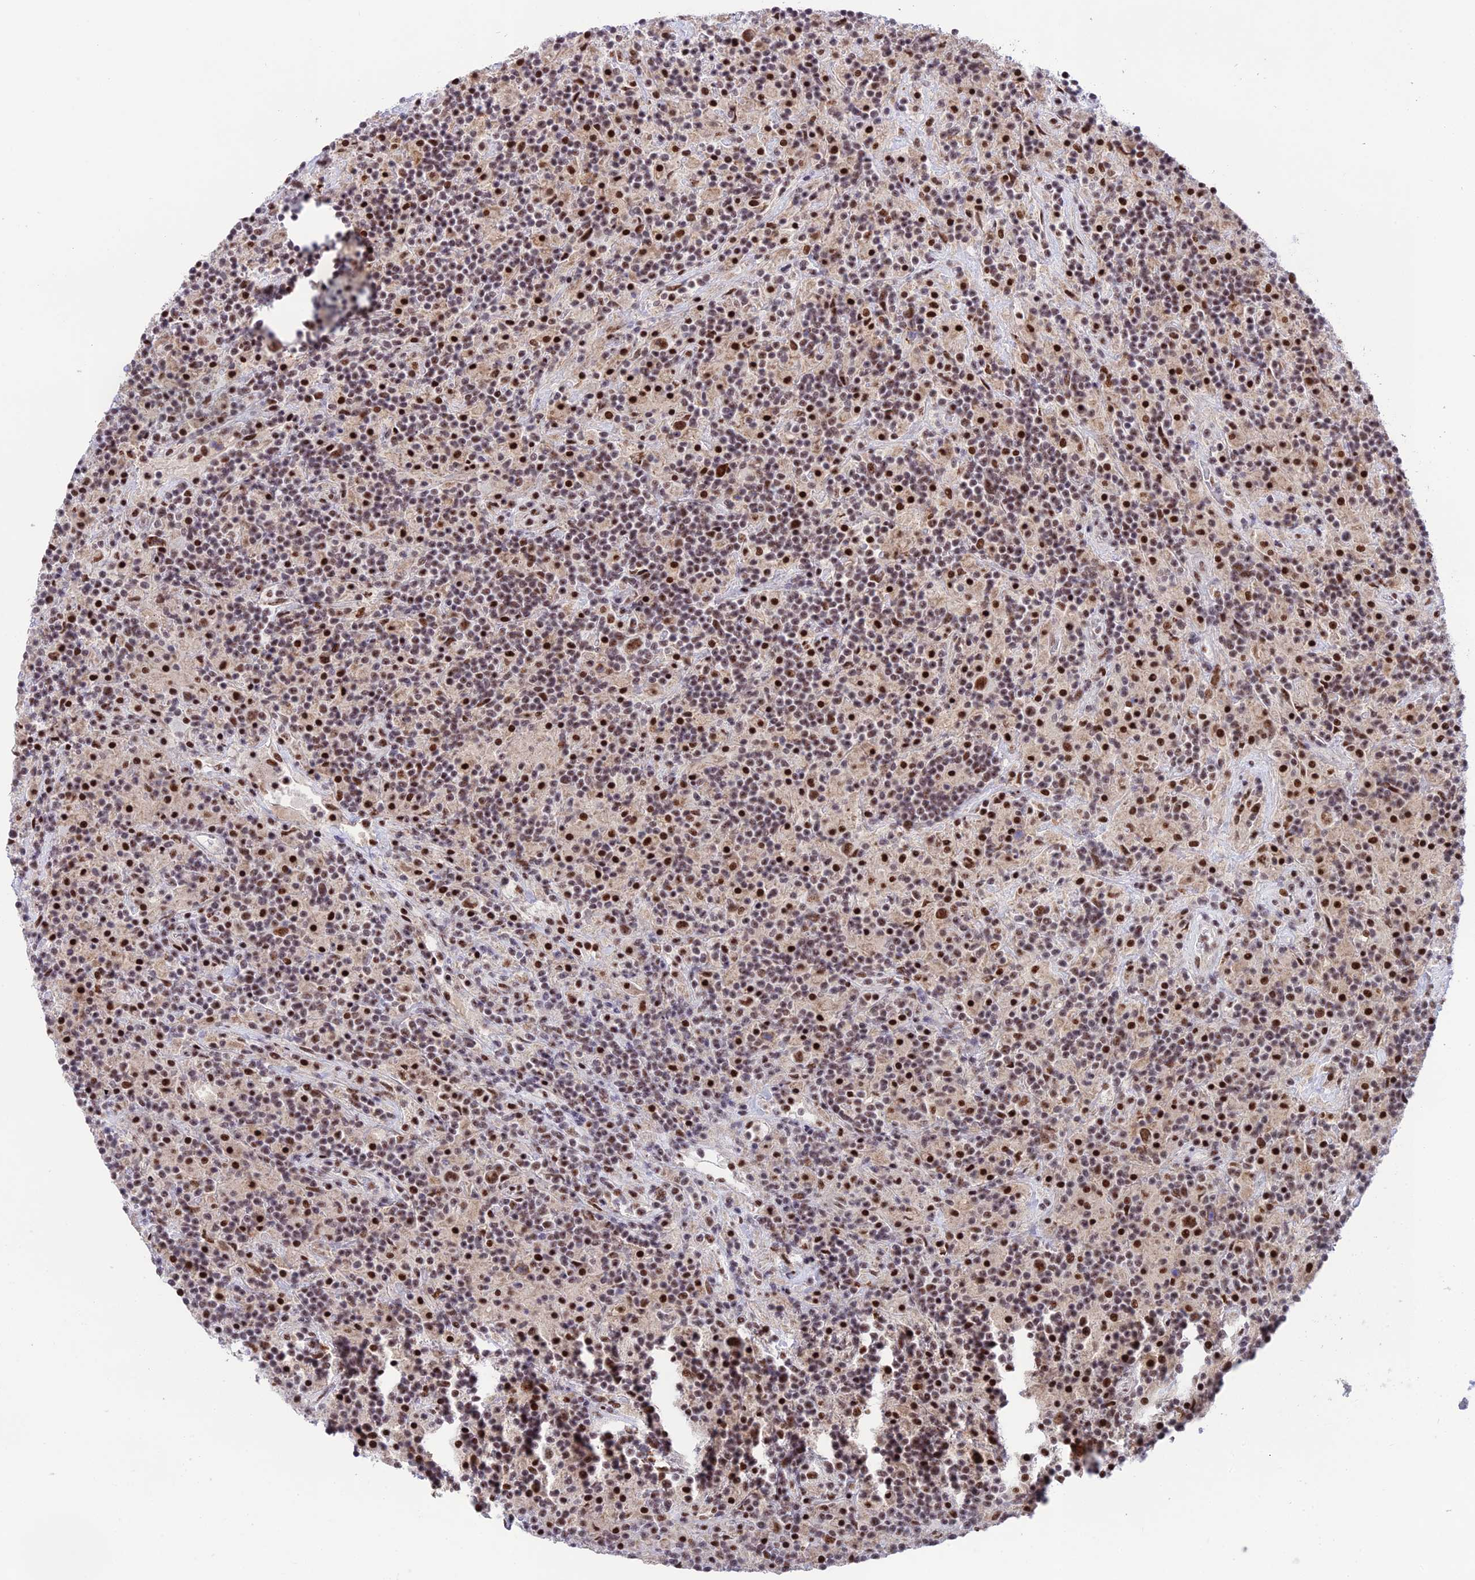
{"staining": {"intensity": "moderate", "quantity": ">75%", "location": "cytoplasmic/membranous,nuclear"}, "tissue": "lymphoma", "cell_type": "Tumor cells", "image_type": "cancer", "snomed": [{"axis": "morphology", "description": "Hodgkin's disease, NOS"}, {"axis": "topography", "description": "Lymph node"}], "caption": "Hodgkin's disease stained with immunohistochemistry demonstrates moderate cytoplasmic/membranous and nuclear positivity in approximately >75% of tumor cells.", "gene": "THOC7", "patient": {"sex": "male", "age": 70}}